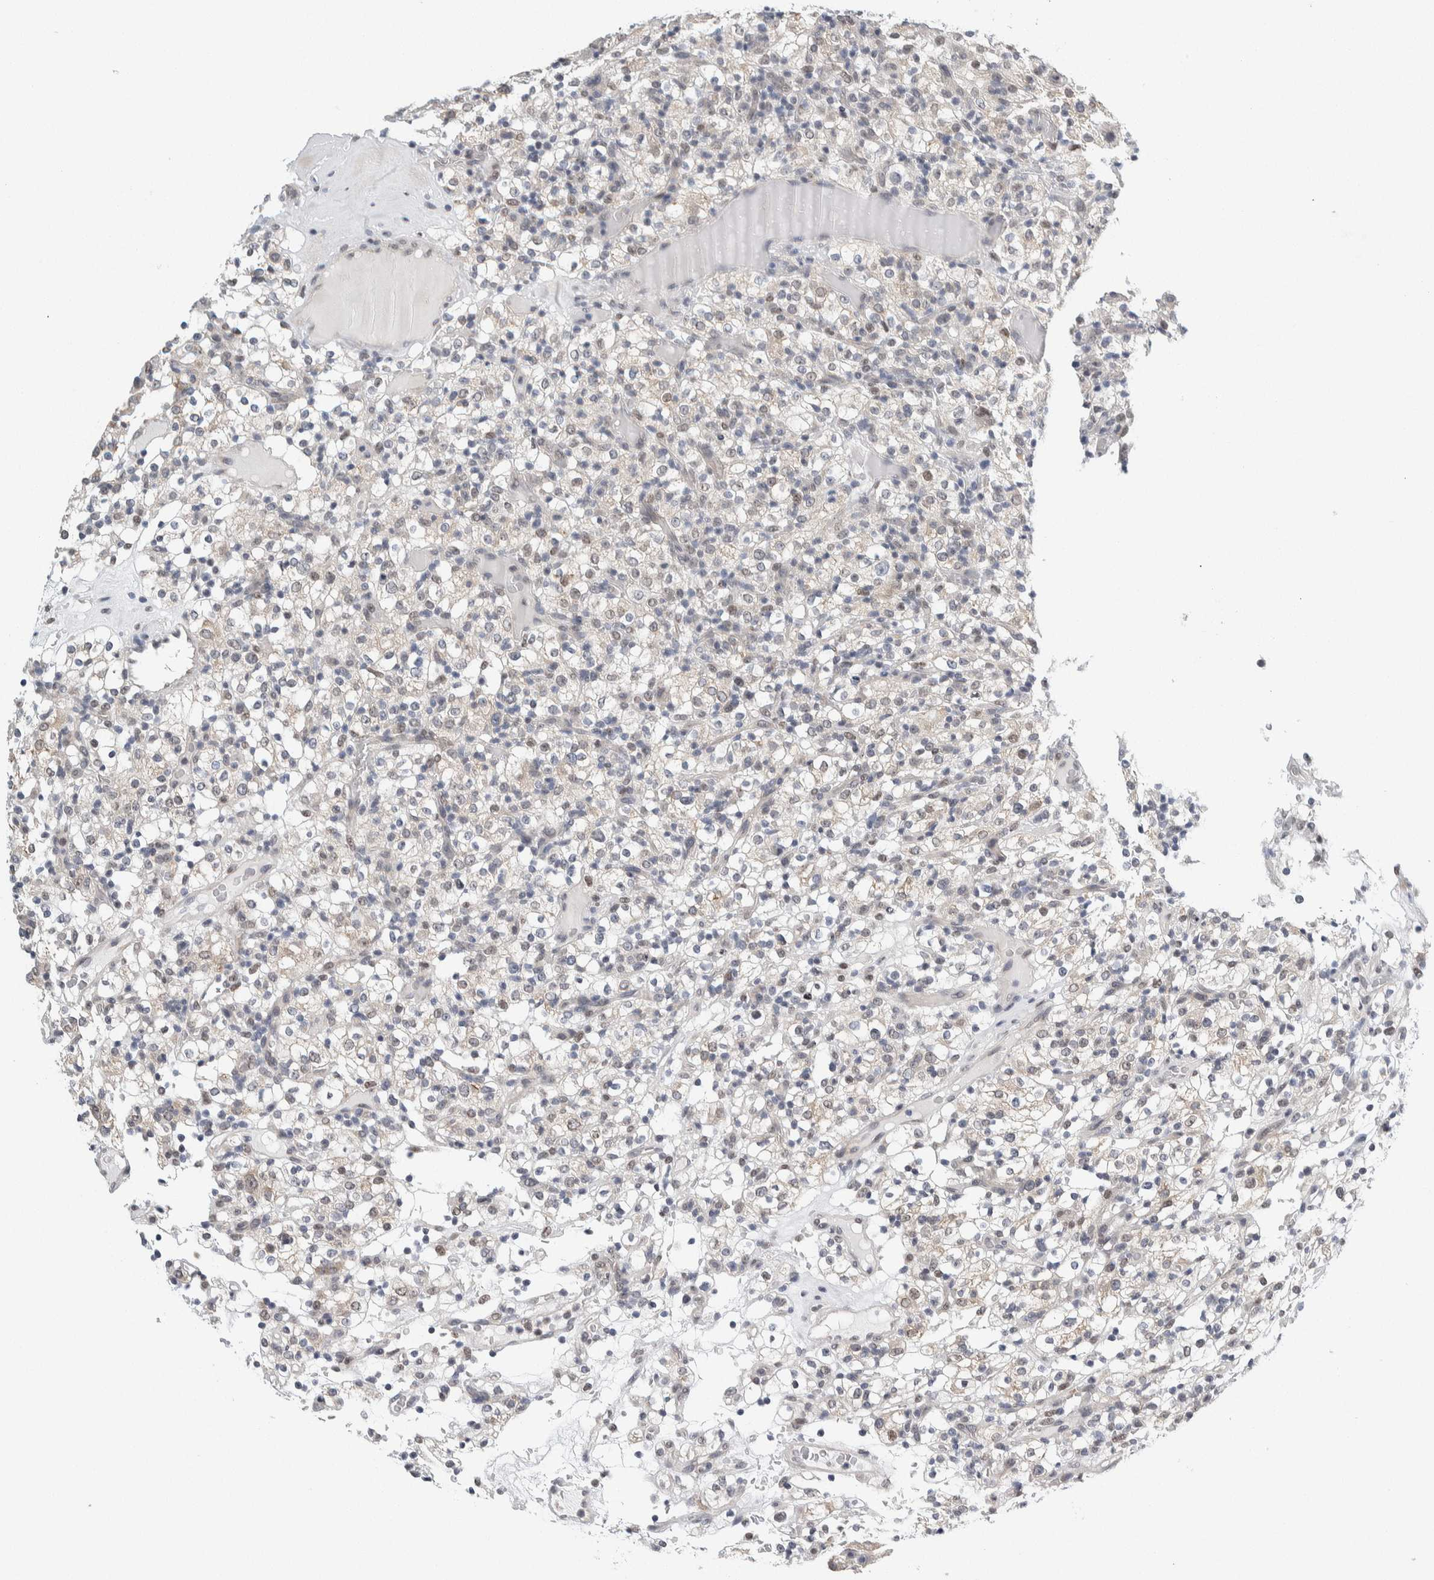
{"staining": {"intensity": "weak", "quantity": "<25%", "location": "nuclear"}, "tissue": "renal cancer", "cell_type": "Tumor cells", "image_type": "cancer", "snomed": [{"axis": "morphology", "description": "Normal tissue, NOS"}, {"axis": "morphology", "description": "Adenocarcinoma, NOS"}, {"axis": "topography", "description": "Kidney"}], "caption": "Photomicrograph shows no protein positivity in tumor cells of renal cancer tissue.", "gene": "NEUROD1", "patient": {"sex": "female", "age": 72}}